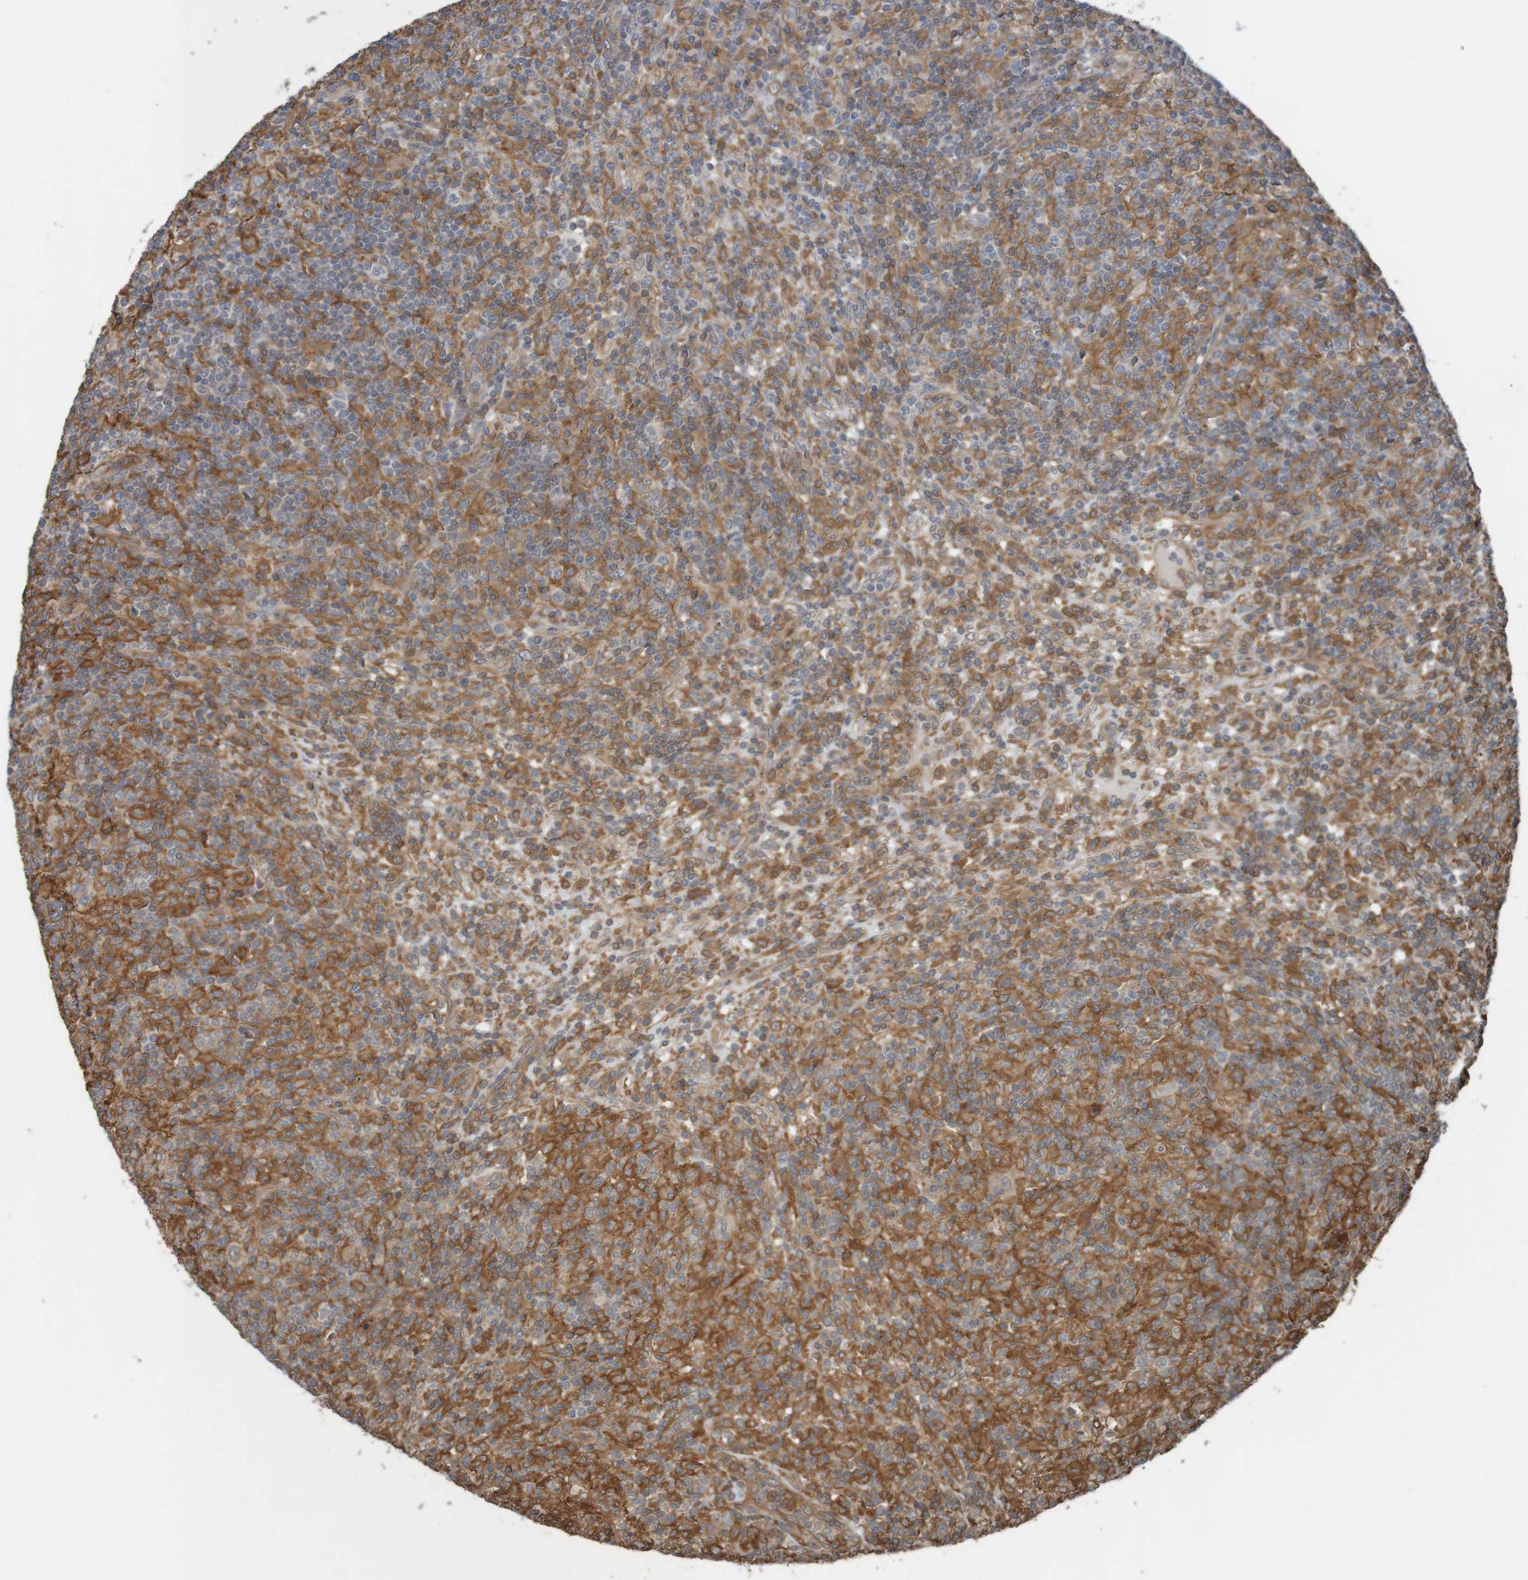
{"staining": {"intensity": "weak", "quantity": "25%-75%", "location": "cytoplasmic/membranous"}, "tissue": "lymphoma", "cell_type": "Tumor cells", "image_type": "cancer", "snomed": [{"axis": "morphology", "description": "Hodgkin's disease, NOS"}, {"axis": "topography", "description": "Lymph node"}], "caption": "Protein staining of lymphoma tissue displays weak cytoplasmic/membranous expression in approximately 25%-75% of tumor cells. (IHC, brightfield microscopy, high magnification).", "gene": "ARHGEF11", "patient": {"sex": "male", "age": 70}}